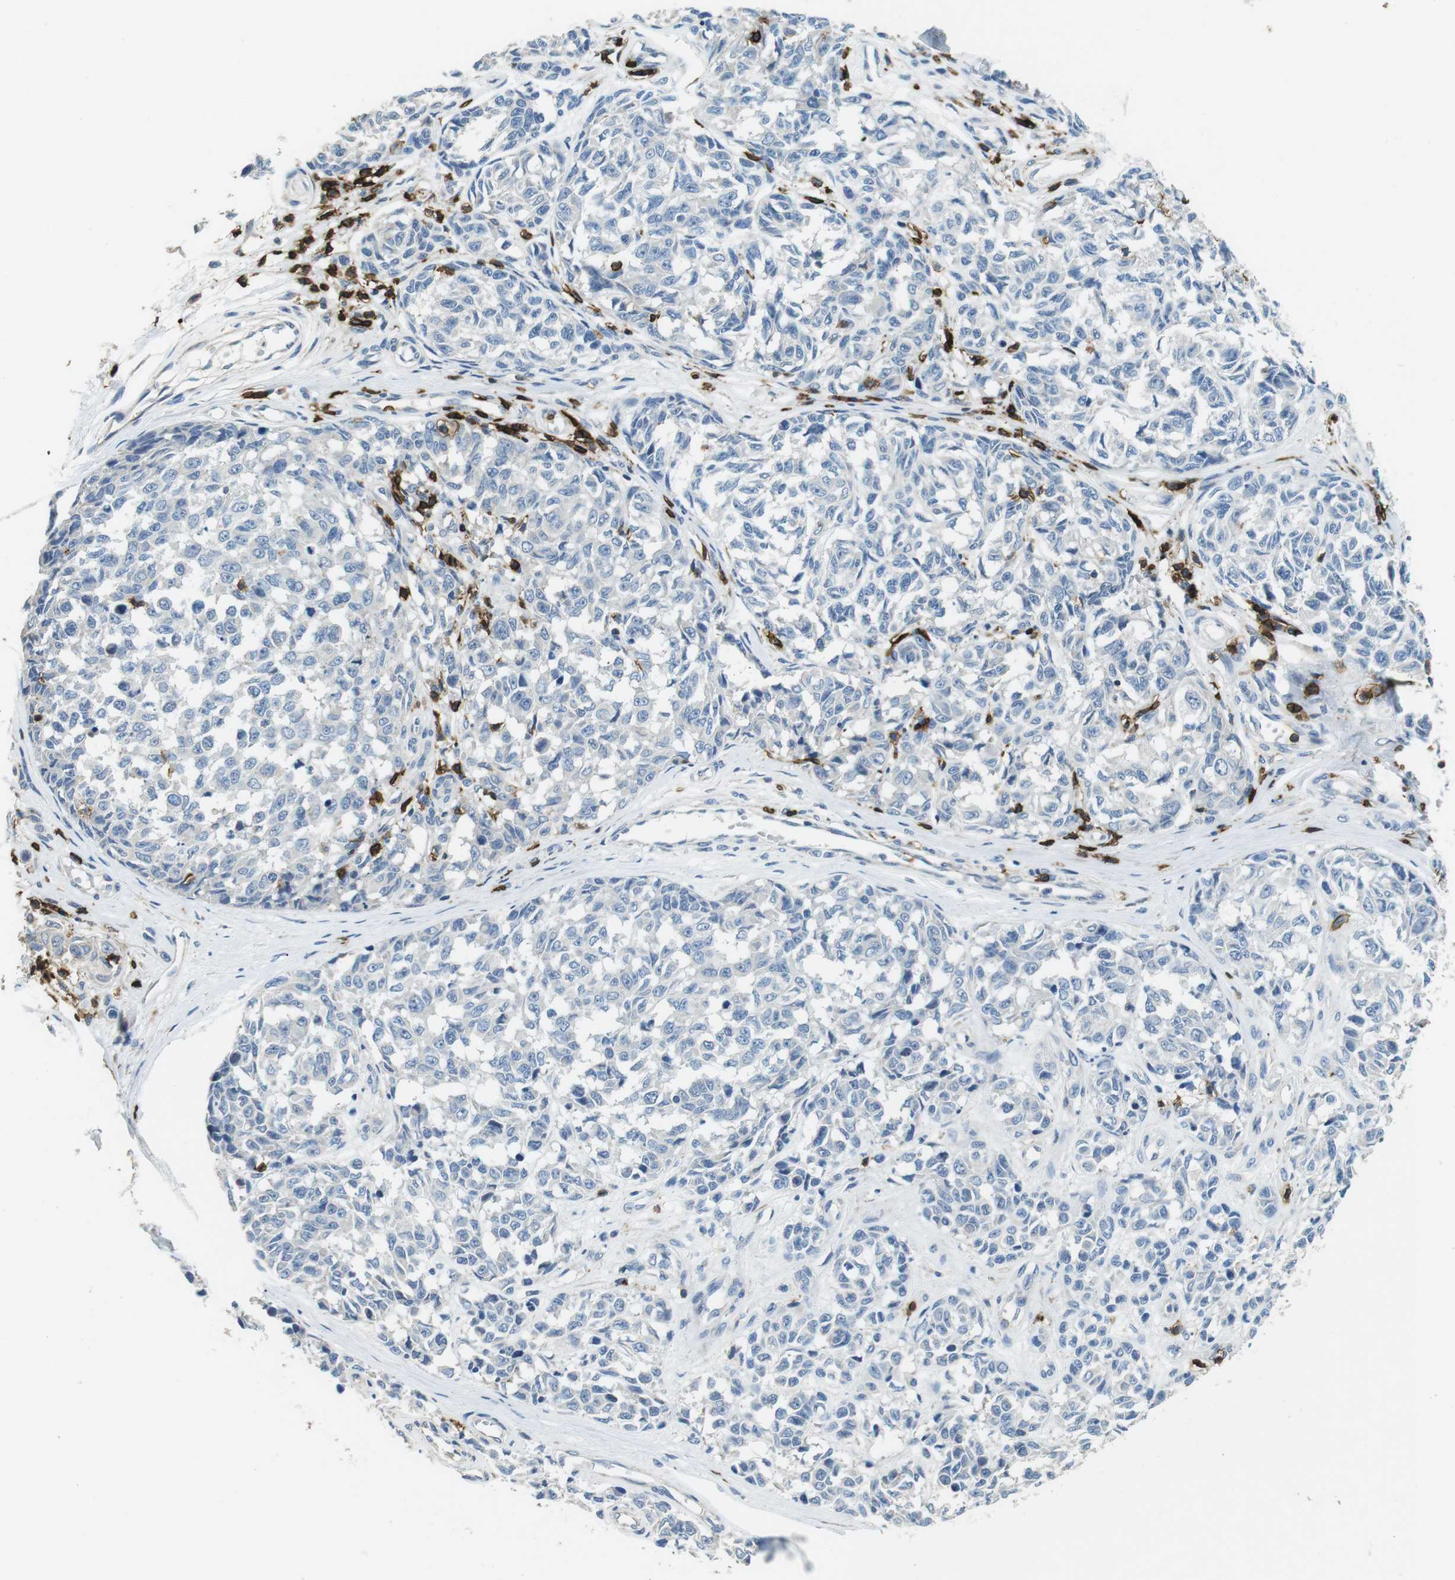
{"staining": {"intensity": "negative", "quantity": "none", "location": "none"}, "tissue": "melanoma", "cell_type": "Tumor cells", "image_type": "cancer", "snomed": [{"axis": "morphology", "description": "Malignant melanoma, NOS"}, {"axis": "topography", "description": "Skin"}], "caption": "This is an immunohistochemistry histopathology image of melanoma. There is no staining in tumor cells.", "gene": "CD6", "patient": {"sex": "female", "age": 64}}